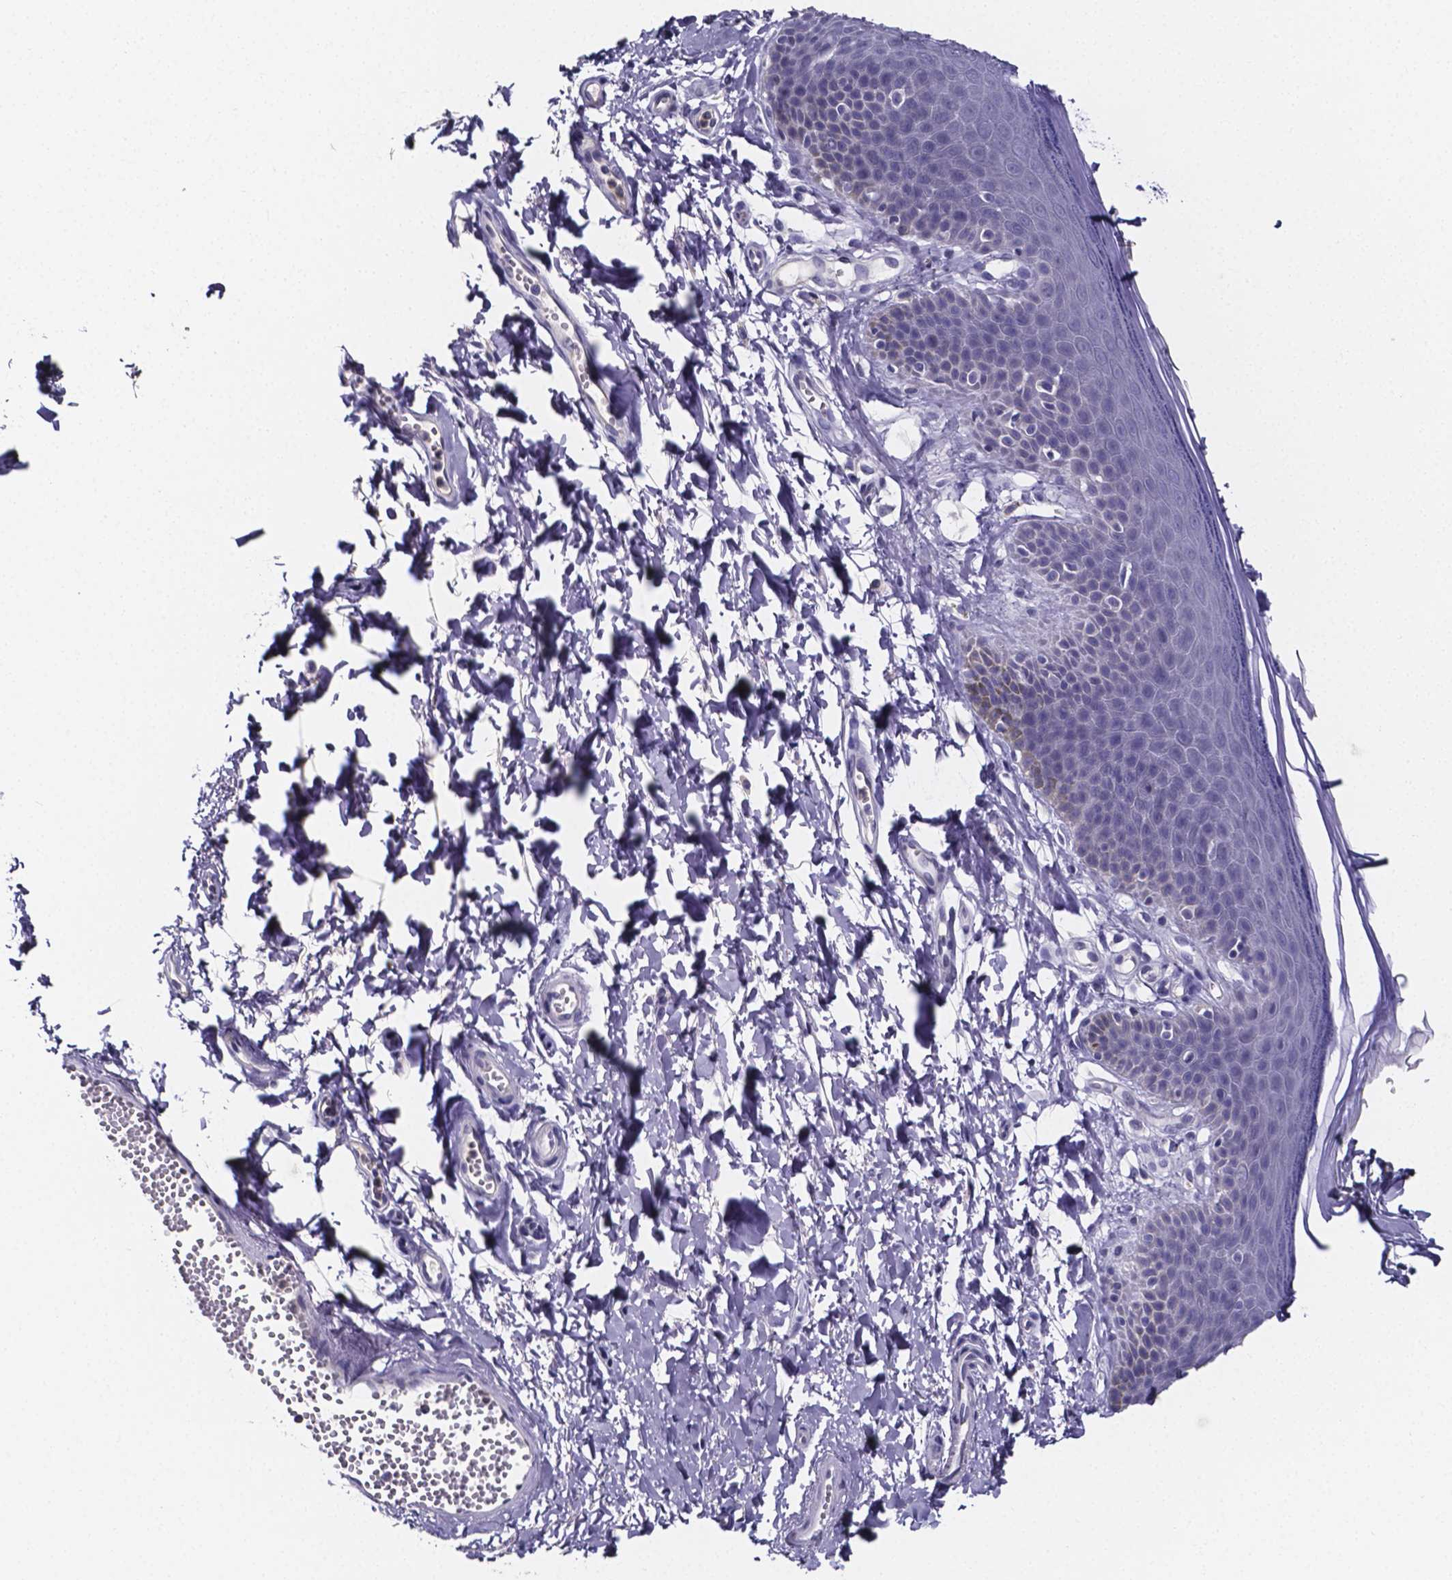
{"staining": {"intensity": "negative", "quantity": "none", "location": "none"}, "tissue": "skin", "cell_type": "Epidermal cells", "image_type": "normal", "snomed": [{"axis": "morphology", "description": "Normal tissue, NOS"}, {"axis": "topography", "description": "Anal"}], "caption": "This is an immunohistochemistry histopathology image of normal human skin. There is no expression in epidermal cells.", "gene": "IZUMO1", "patient": {"sex": "male", "age": 53}}